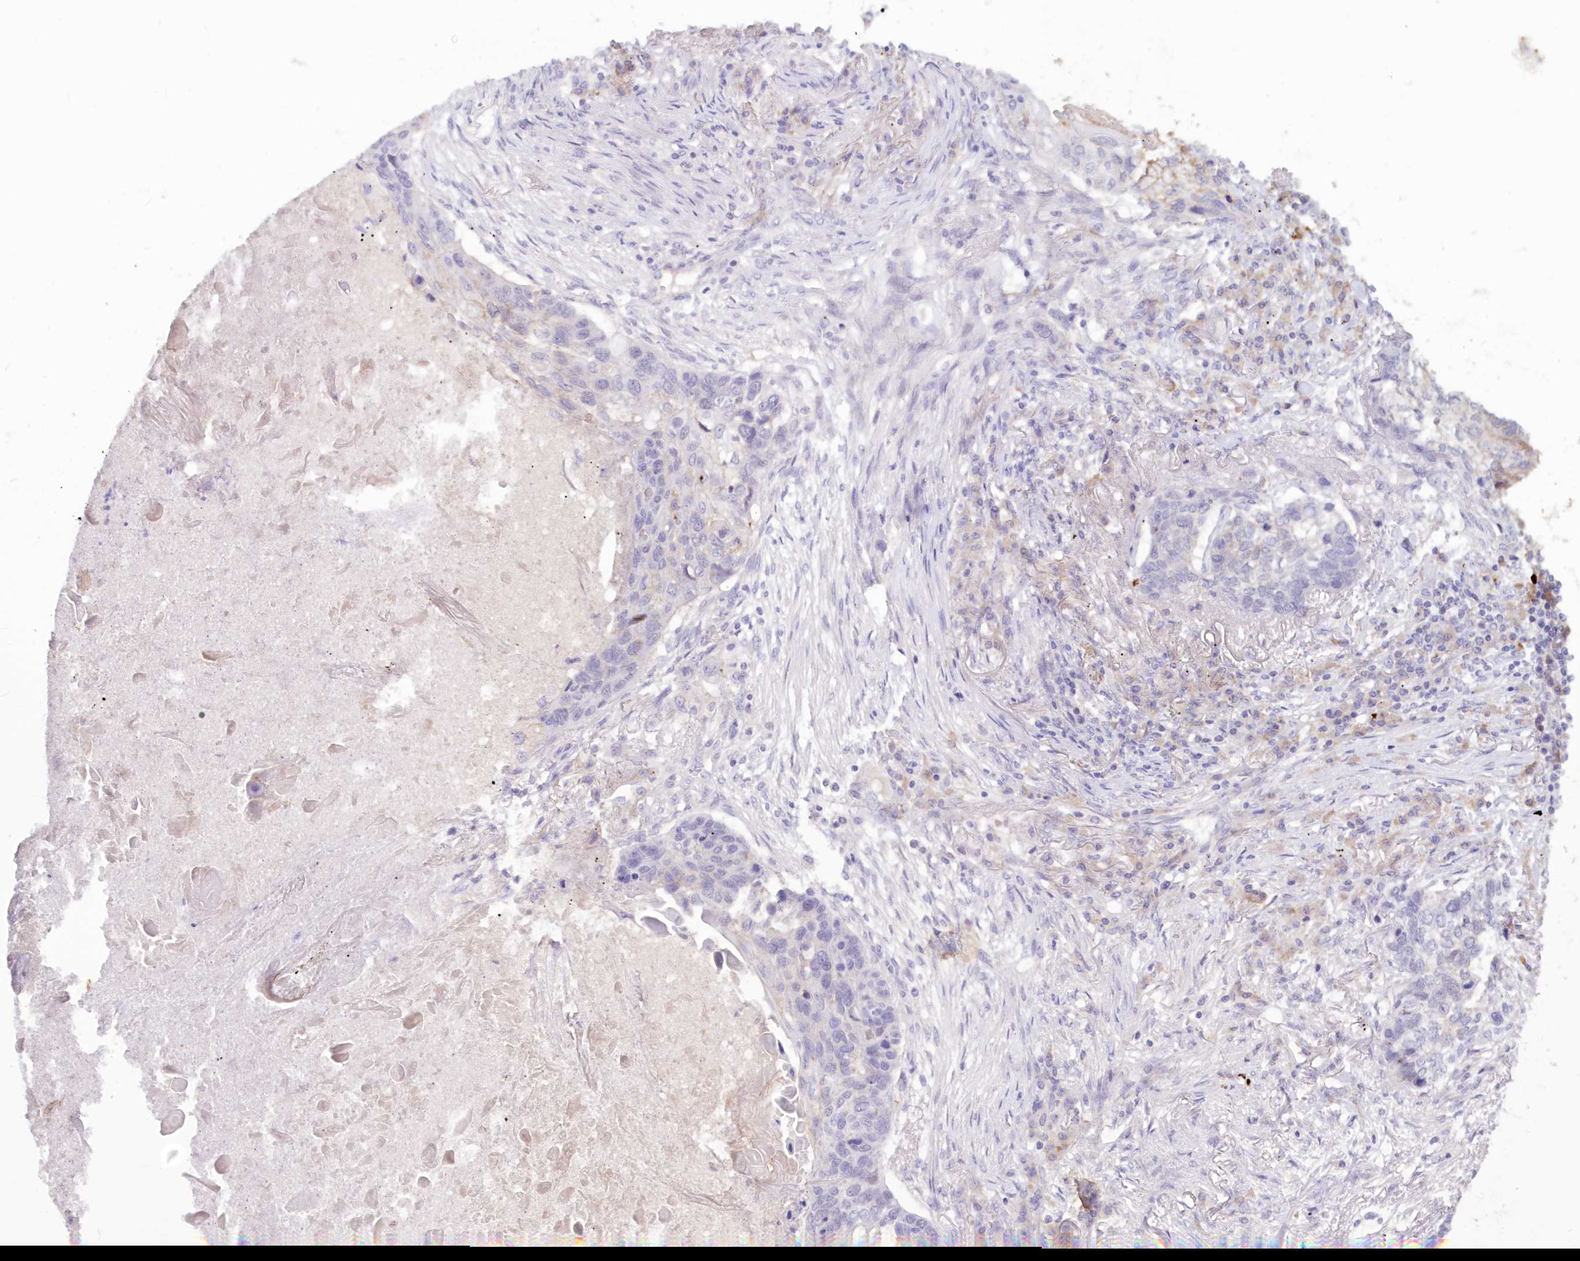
{"staining": {"intensity": "negative", "quantity": "none", "location": "none"}, "tissue": "lung cancer", "cell_type": "Tumor cells", "image_type": "cancer", "snomed": [{"axis": "morphology", "description": "Squamous cell carcinoma, NOS"}, {"axis": "topography", "description": "Lung"}], "caption": "Tumor cells are negative for protein expression in human squamous cell carcinoma (lung). (Stains: DAB (3,3'-diaminobenzidine) IHC with hematoxylin counter stain, Microscopy: brightfield microscopy at high magnification).", "gene": "SNED1", "patient": {"sex": "female", "age": 63}}